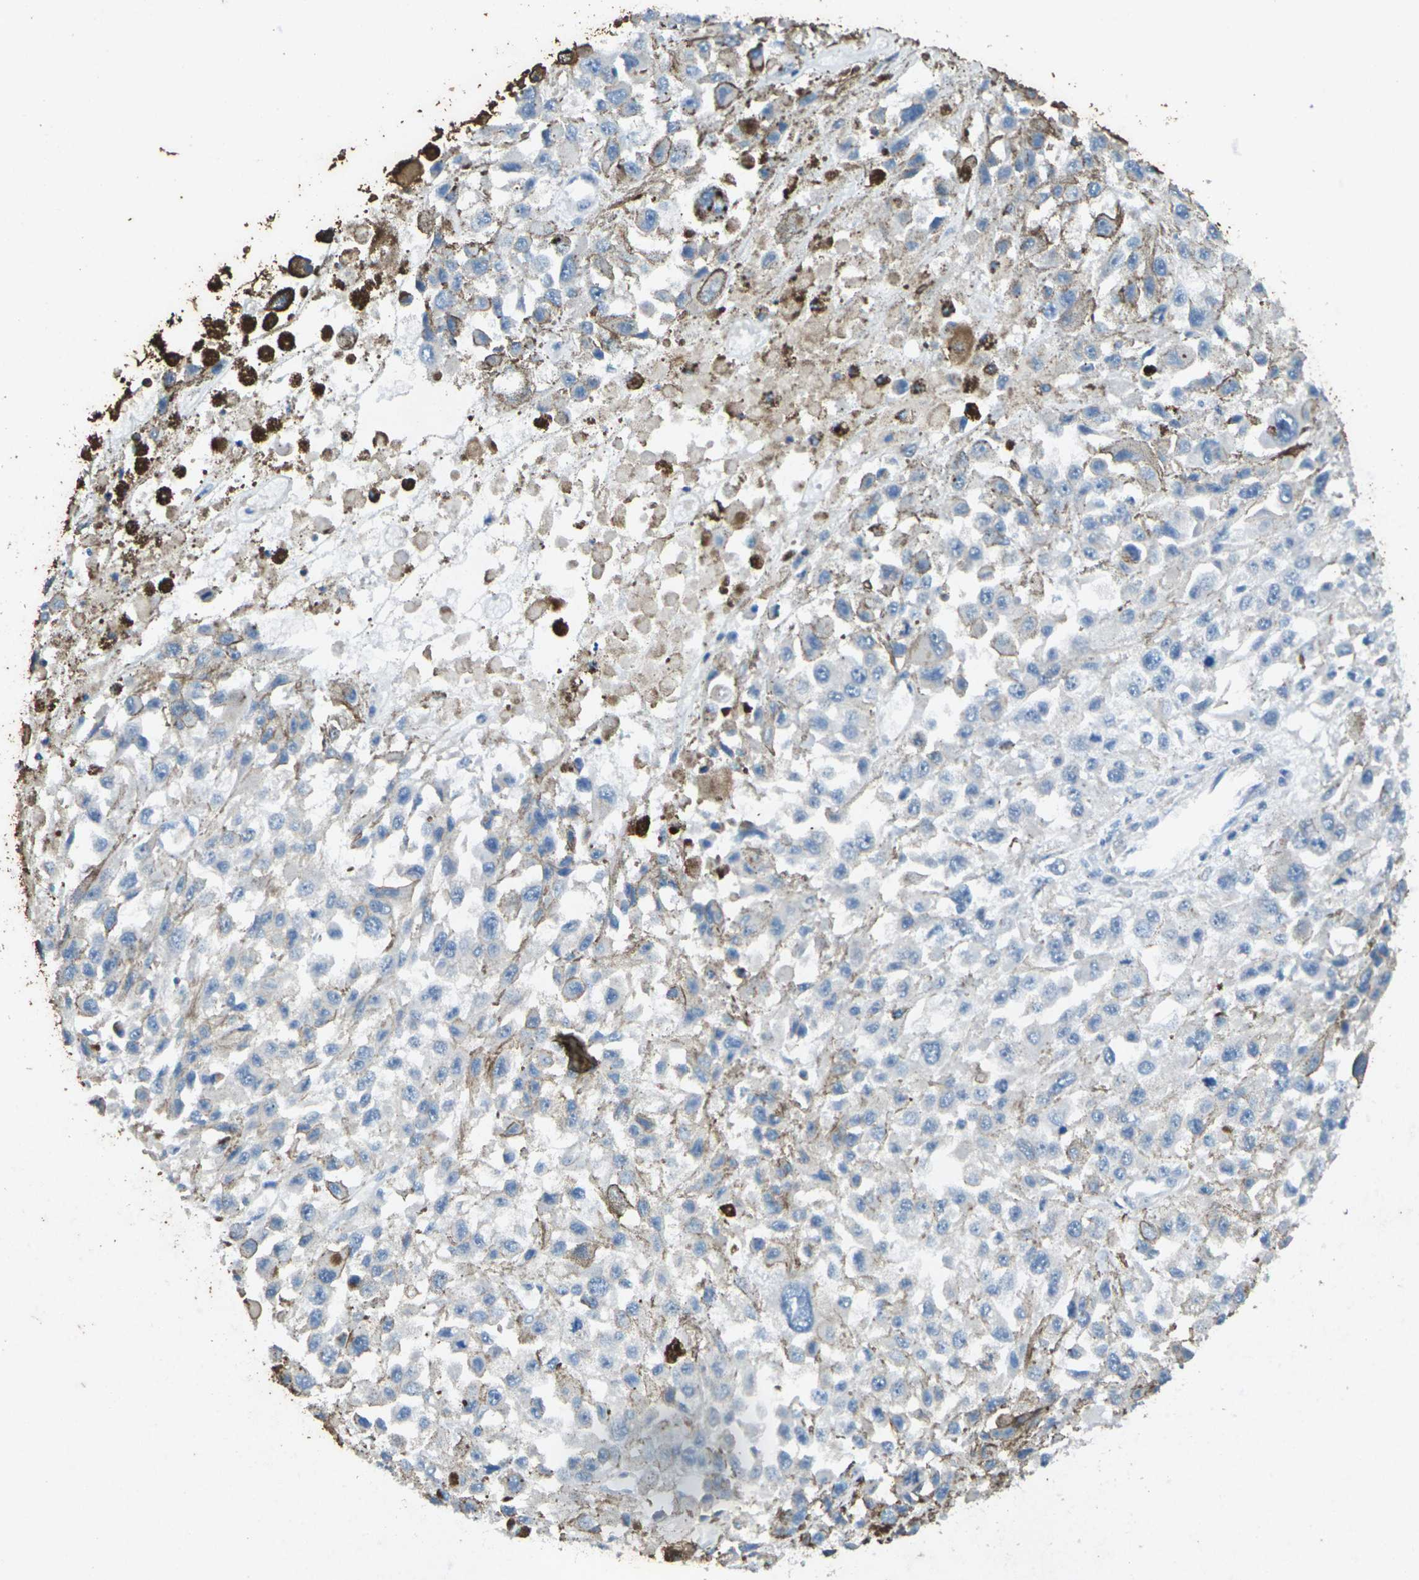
{"staining": {"intensity": "negative", "quantity": "none", "location": "none"}, "tissue": "melanoma", "cell_type": "Tumor cells", "image_type": "cancer", "snomed": [{"axis": "morphology", "description": "Malignant melanoma, Metastatic site"}, {"axis": "topography", "description": "Lymph node"}], "caption": "This is a micrograph of immunohistochemistry staining of malignant melanoma (metastatic site), which shows no staining in tumor cells.", "gene": "SIGLEC14", "patient": {"sex": "male", "age": 59}}